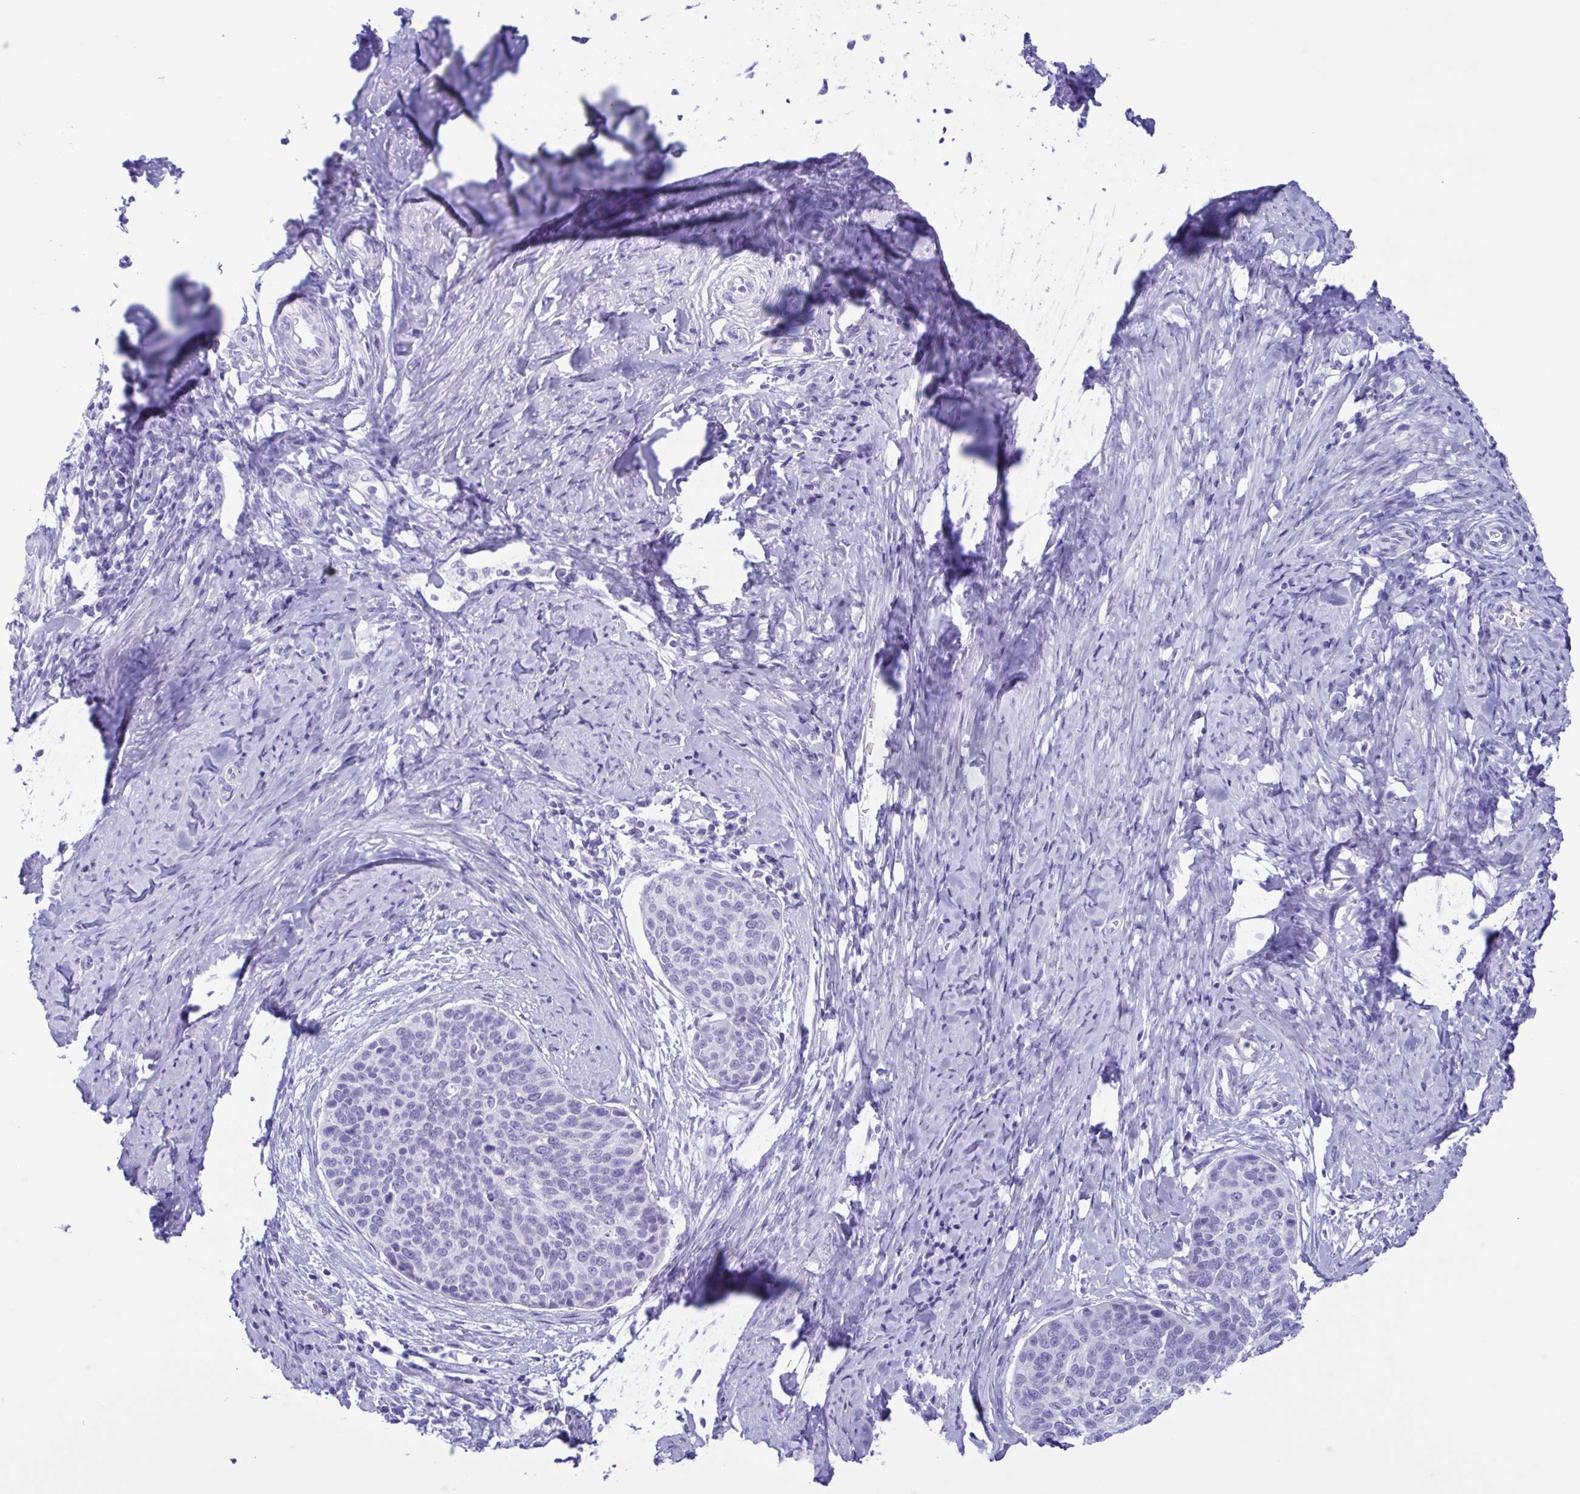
{"staining": {"intensity": "negative", "quantity": "none", "location": "none"}, "tissue": "cervical cancer", "cell_type": "Tumor cells", "image_type": "cancer", "snomed": [{"axis": "morphology", "description": "Squamous cell carcinoma, NOS"}, {"axis": "topography", "description": "Cervix"}], "caption": "Cervical cancer (squamous cell carcinoma) was stained to show a protein in brown. There is no significant expression in tumor cells. Brightfield microscopy of IHC stained with DAB (brown) and hematoxylin (blue), captured at high magnification.", "gene": "TSPY2", "patient": {"sex": "female", "age": 69}}